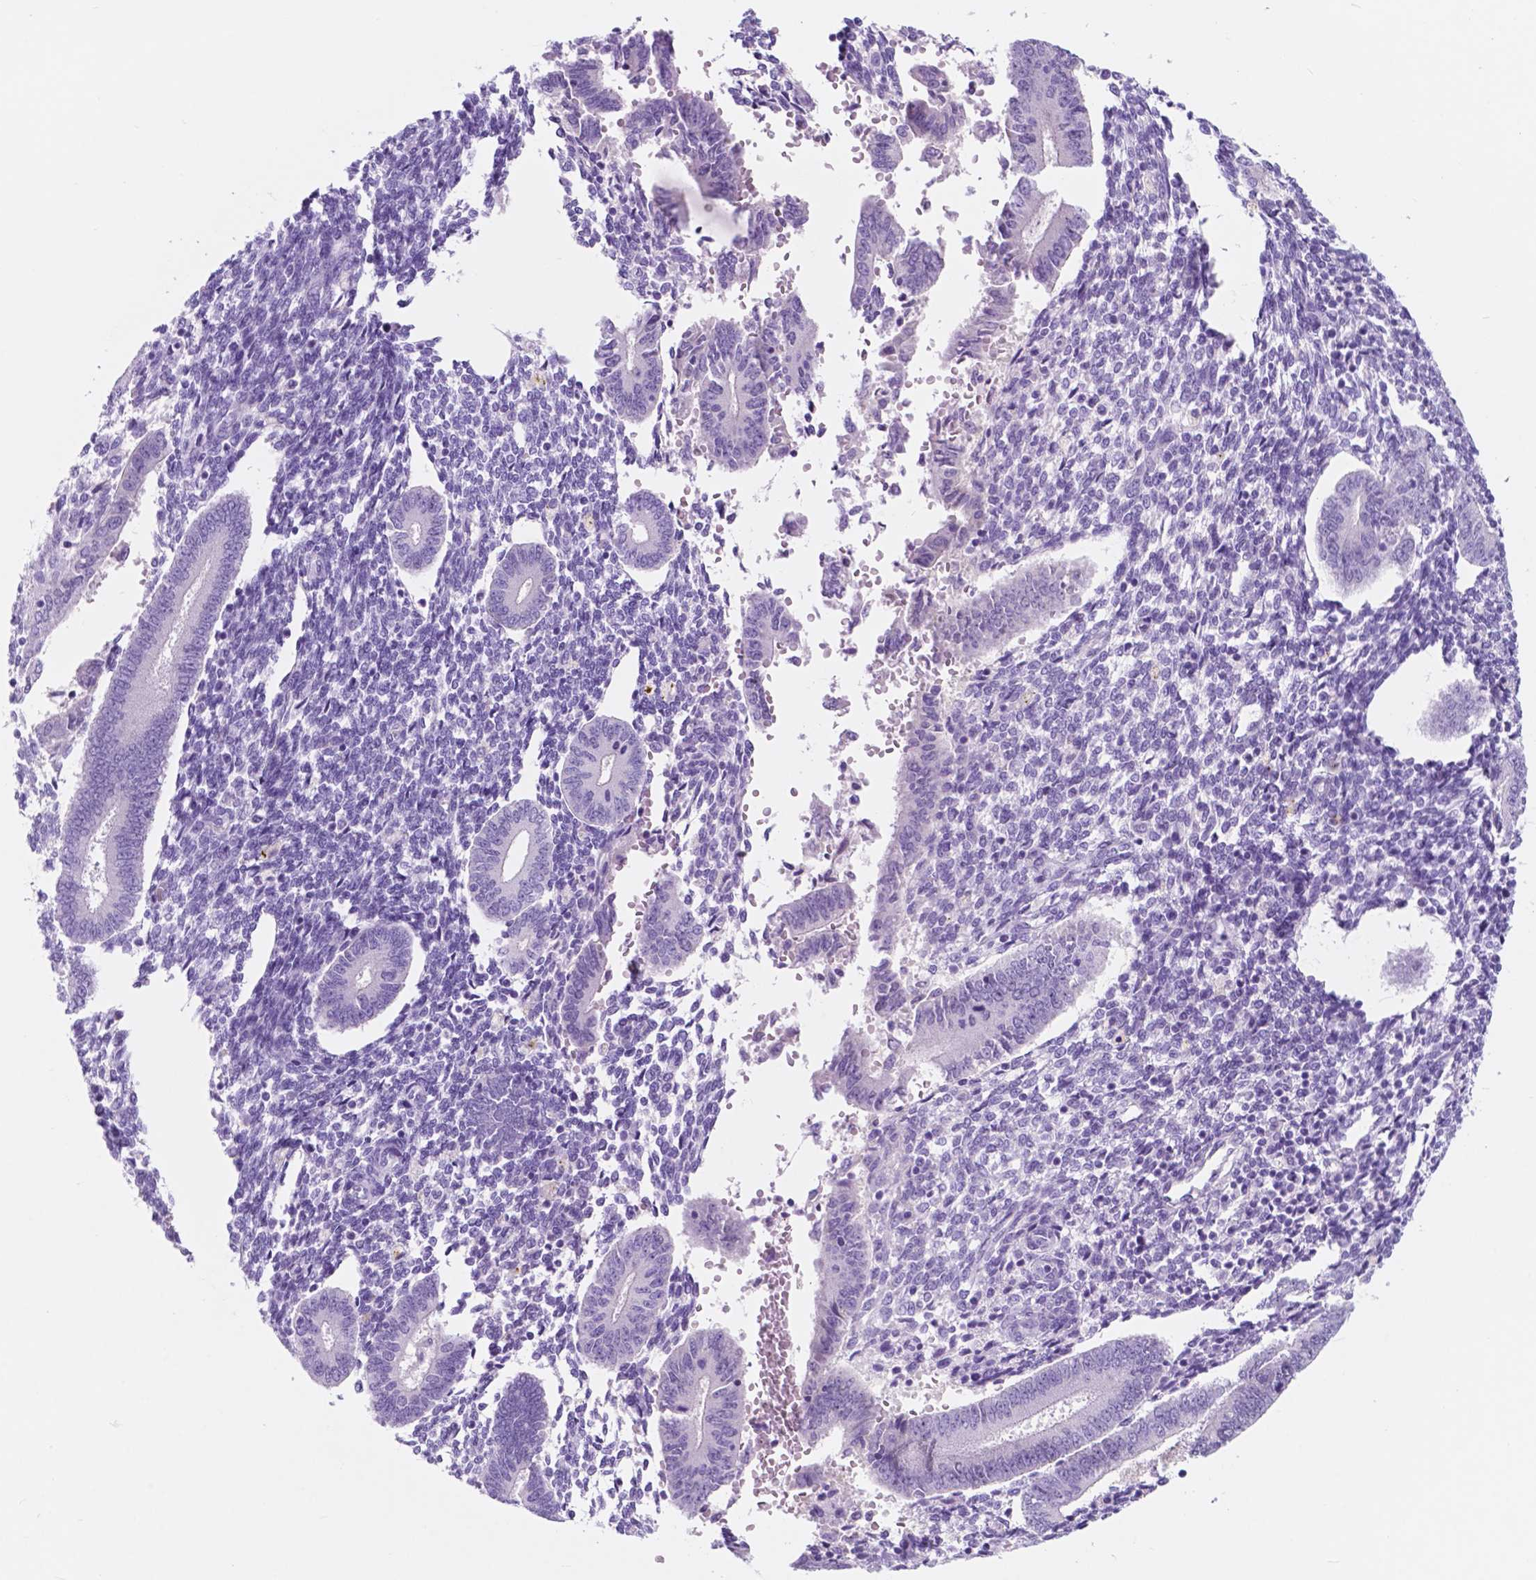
{"staining": {"intensity": "negative", "quantity": "none", "location": "none"}, "tissue": "endometrium", "cell_type": "Cells in endometrial stroma", "image_type": "normal", "snomed": [{"axis": "morphology", "description": "Normal tissue, NOS"}, {"axis": "topography", "description": "Endometrium"}], "caption": "This is a photomicrograph of immunohistochemistry (IHC) staining of normal endometrium, which shows no positivity in cells in endometrial stroma. The staining was performed using DAB (3,3'-diaminobenzidine) to visualize the protein expression in brown, while the nuclei were stained in blue with hematoxylin (Magnification: 20x).", "gene": "CUZD1", "patient": {"sex": "female", "age": 40}}